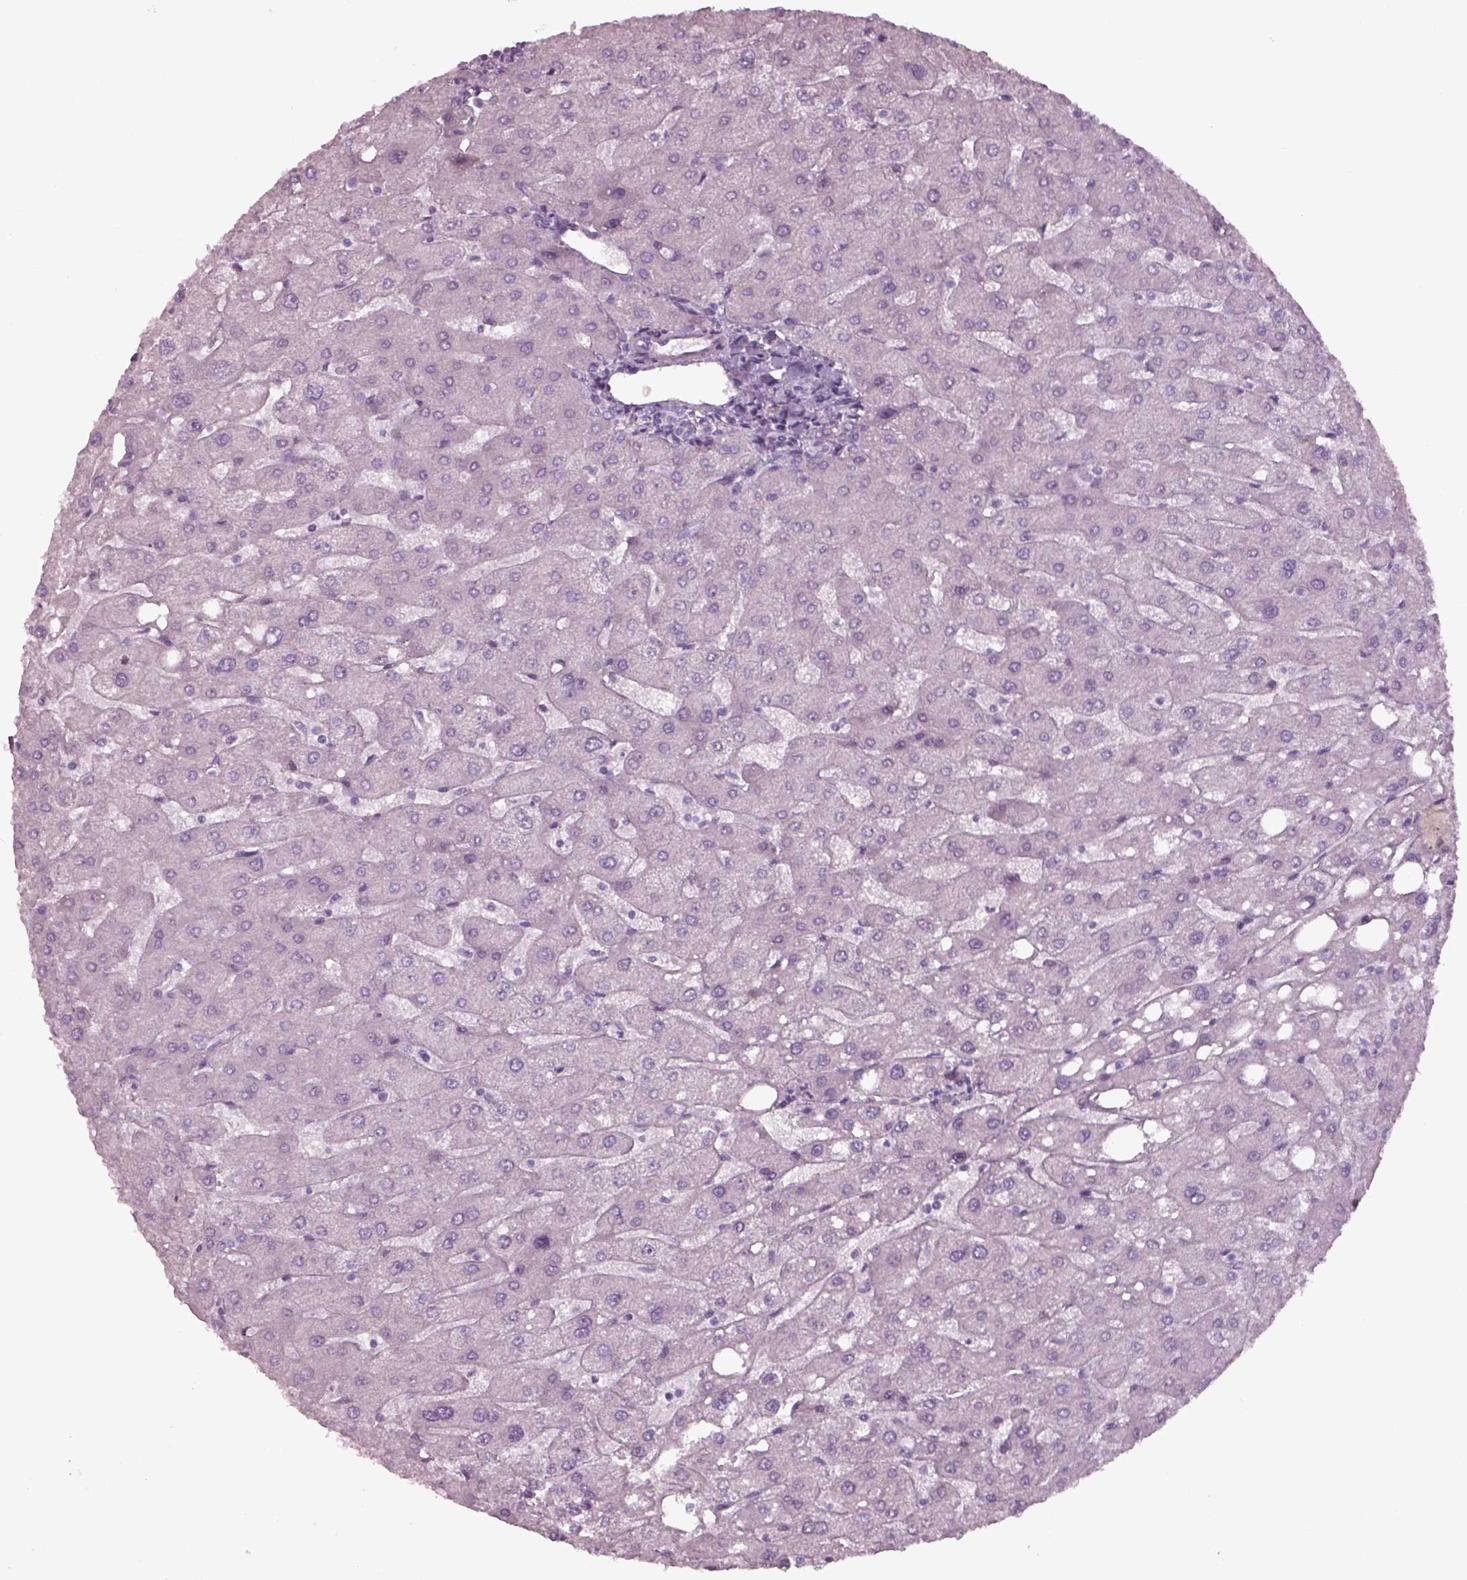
{"staining": {"intensity": "negative", "quantity": "none", "location": "none"}, "tissue": "liver", "cell_type": "Cholangiocytes", "image_type": "normal", "snomed": [{"axis": "morphology", "description": "Normal tissue, NOS"}, {"axis": "topography", "description": "Liver"}], "caption": "Immunohistochemistry (IHC) image of benign liver stained for a protein (brown), which reveals no positivity in cholangiocytes.", "gene": "SEPTIN14", "patient": {"sex": "male", "age": 67}}